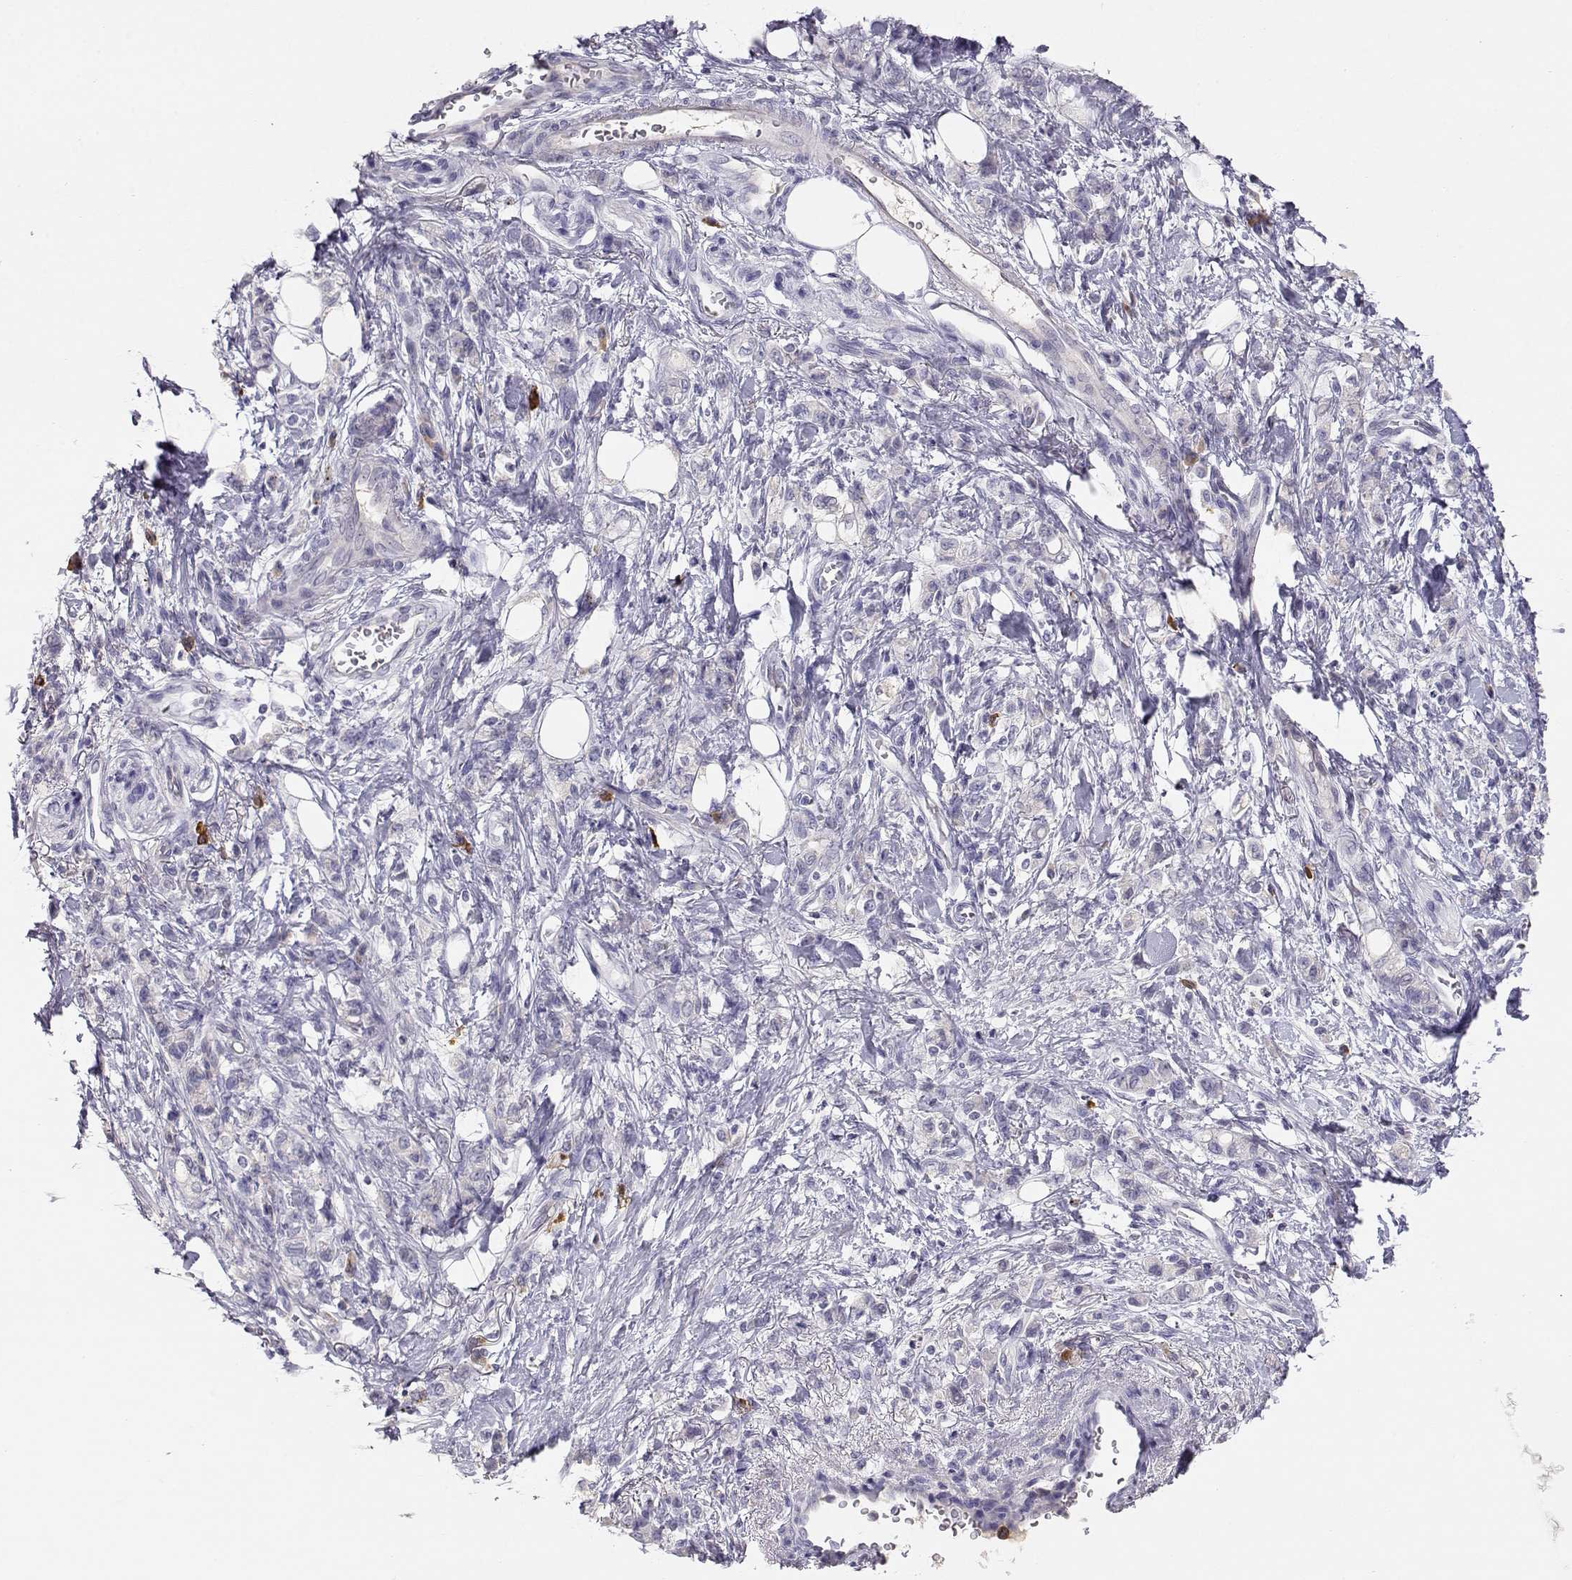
{"staining": {"intensity": "negative", "quantity": "none", "location": "none"}, "tissue": "stomach cancer", "cell_type": "Tumor cells", "image_type": "cancer", "snomed": [{"axis": "morphology", "description": "Adenocarcinoma, NOS"}, {"axis": "topography", "description": "Stomach"}], "caption": "Protein analysis of stomach cancer (adenocarcinoma) shows no significant expression in tumor cells.", "gene": "CDHR1", "patient": {"sex": "male", "age": 77}}